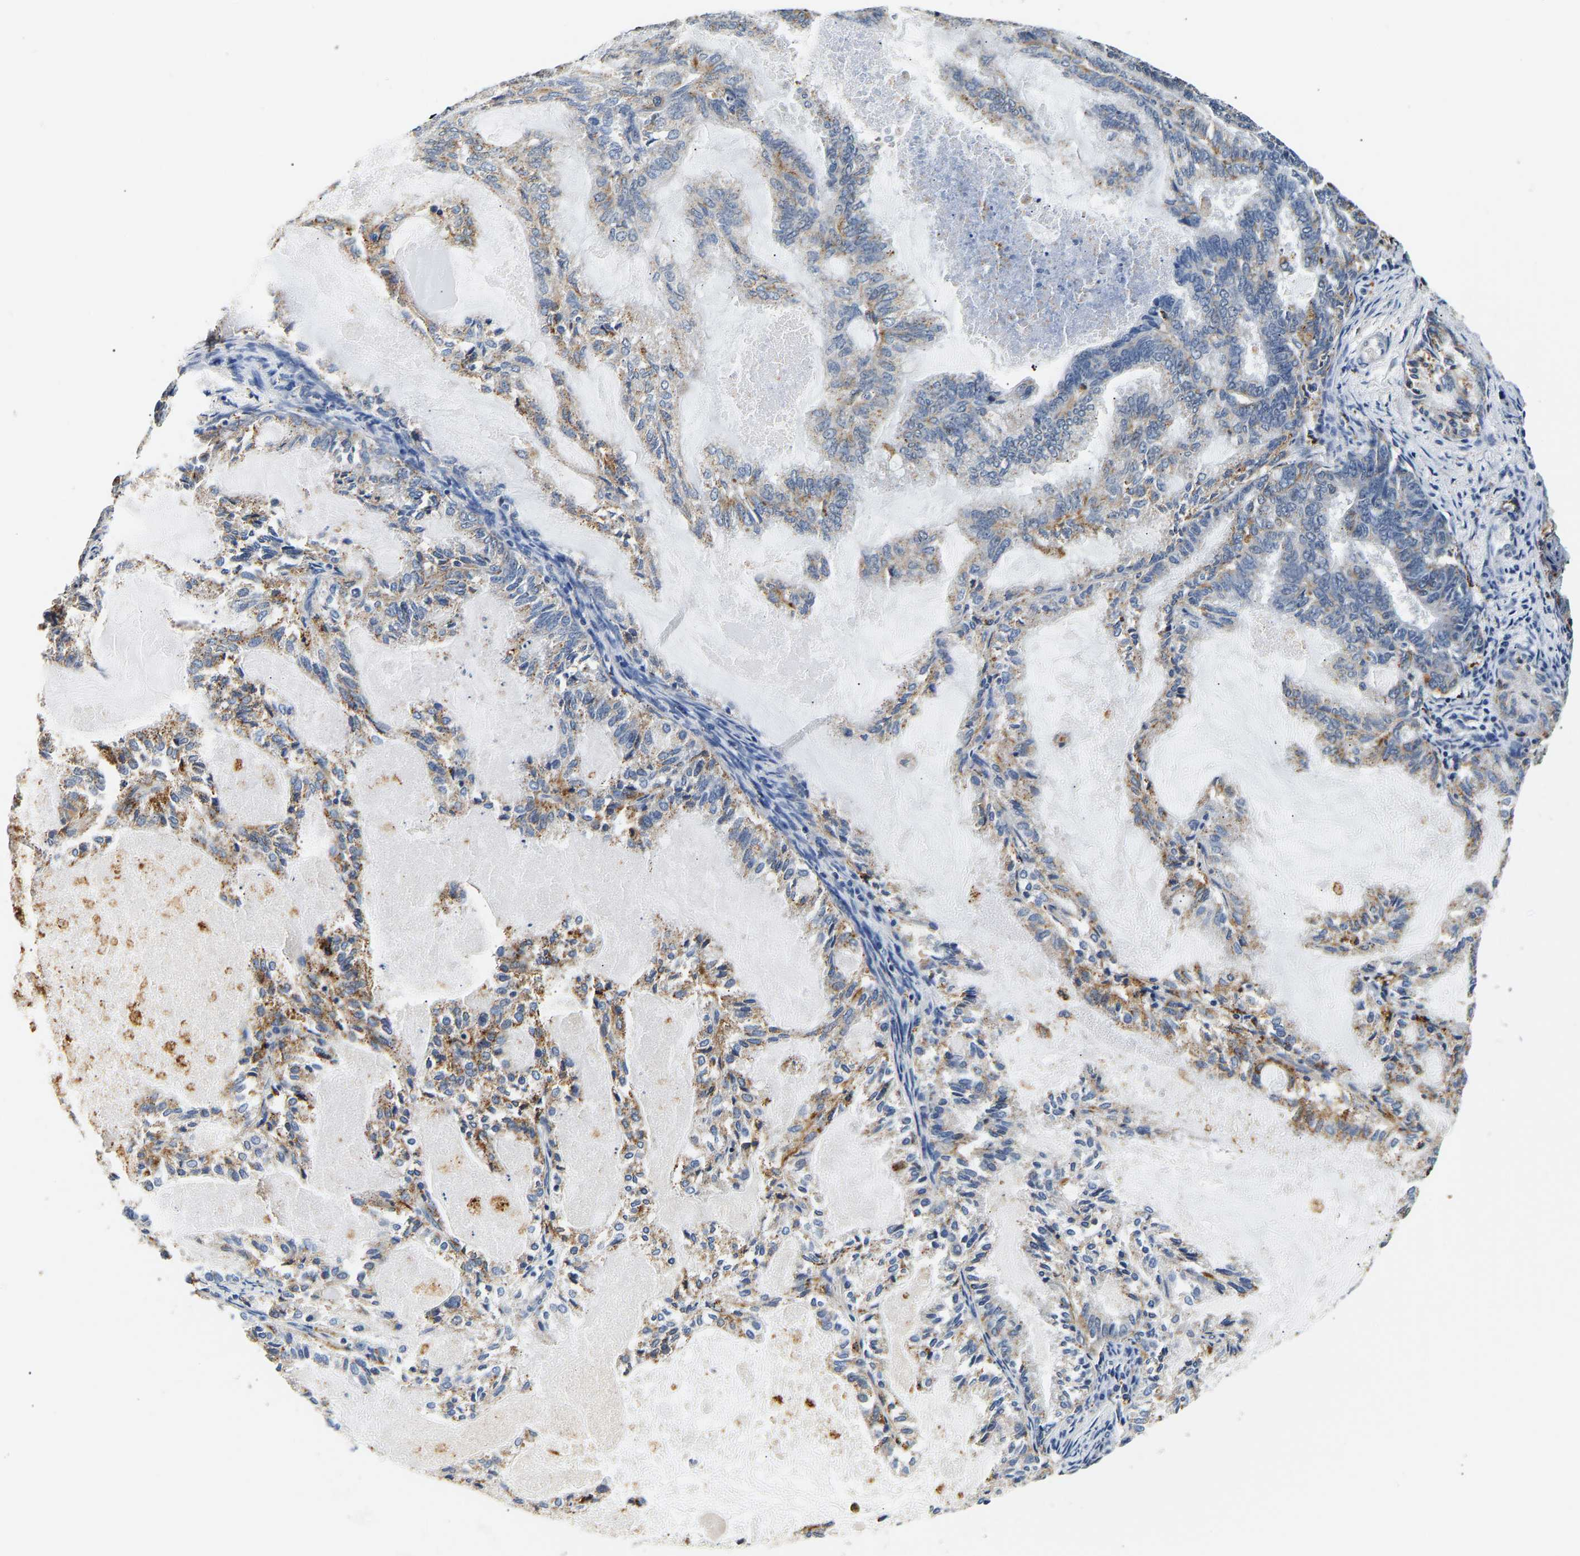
{"staining": {"intensity": "moderate", "quantity": "25%-75%", "location": "cytoplasmic/membranous"}, "tissue": "endometrial cancer", "cell_type": "Tumor cells", "image_type": "cancer", "snomed": [{"axis": "morphology", "description": "Adenocarcinoma, NOS"}, {"axis": "topography", "description": "Endometrium"}], "caption": "Protein expression analysis of human endometrial adenocarcinoma reveals moderate cytoplasmic/membranous positivity in approximately 25%-75% of tumor cells.", "gene": "SMU1", "patient": {"sex": "female", "age": 86}}